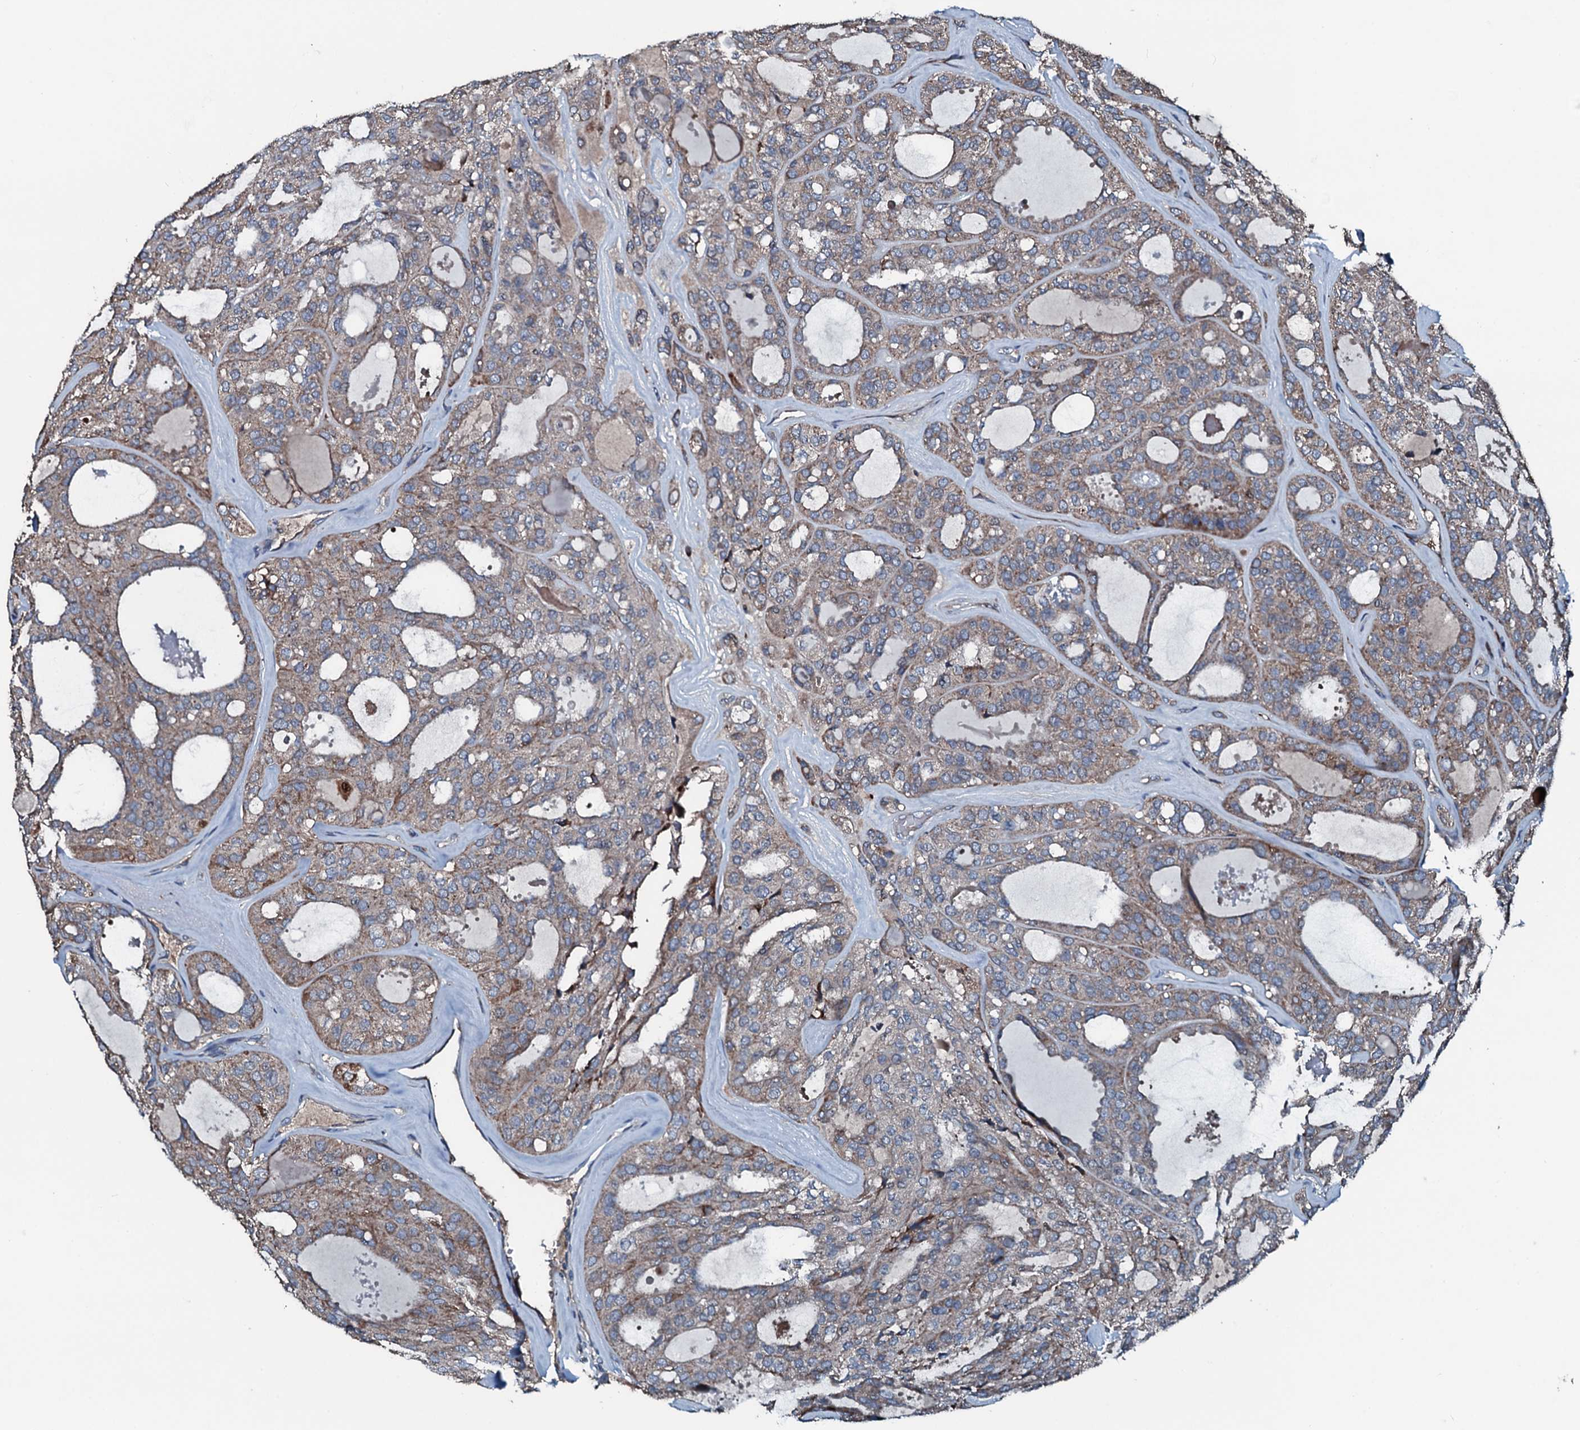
{"staining": {"intensity": "weak", "quantity": "25%-75%", "location": "cytoplasmic/membranous"}, "tissue": "thyroid cancer", "cell_type": "Tumor cells", "image_type": "cancer", "snomed": [{"axis": "morphology", "description": "Follicular adenoma carcinoma, NOS"}, {"axis": "topography", "description": "Thyroid gland"}], "caption": "The image exhibits immunohistochemical staining of thyroid cancer (follicular adenoma carcinoma). There is weak cytoplasmic/membranous staining is appreciated in about 25%-75% of tumor cells.", "gene": "ACSS3", "patient": {"sex": "male", "age": 75}}